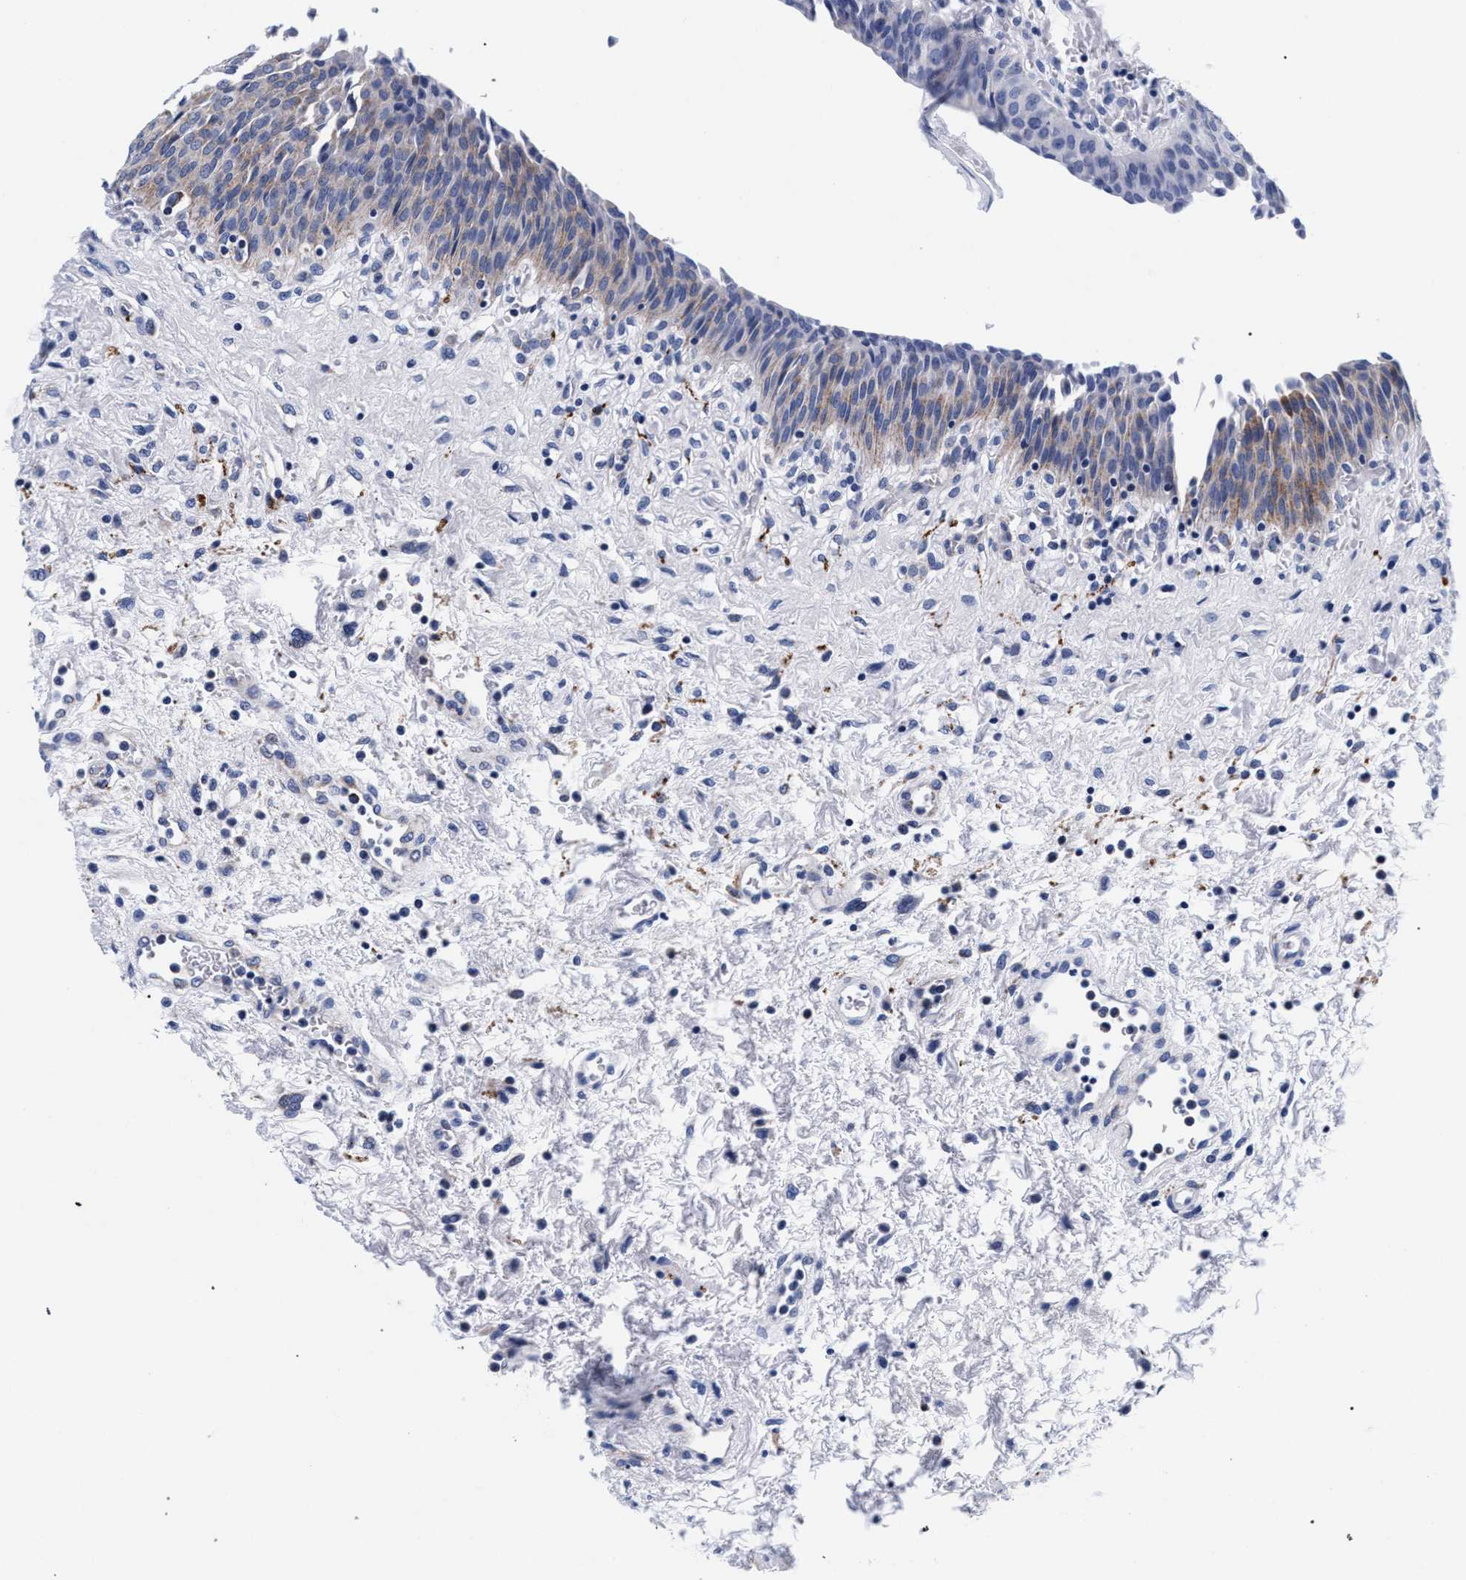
{"staining": {"intensity": "weak", "quantity": "<25%", "location": "cytoplasmic/membranous"}, "tissue": "urinary bladder", "cell_type": "Urothelial cells", "image_type": "normal", "snomed": [{"axis": "morphology", "description": "Normal tissue, NOS"}, {"axis": "morphology", "description": "Dysplasia, NOS"}, {"axis": "topography", "description": "Urinary bladder"}], "caption": "IHC of normal urinary bladder demonstrates no positivity in urothelial cells. The staining is performed using DAB brown chromogen with nuclei counter-stained in using hematoxylin.", "gene": "RAB3B", "patient": {"sex": "male", "age": 35}}